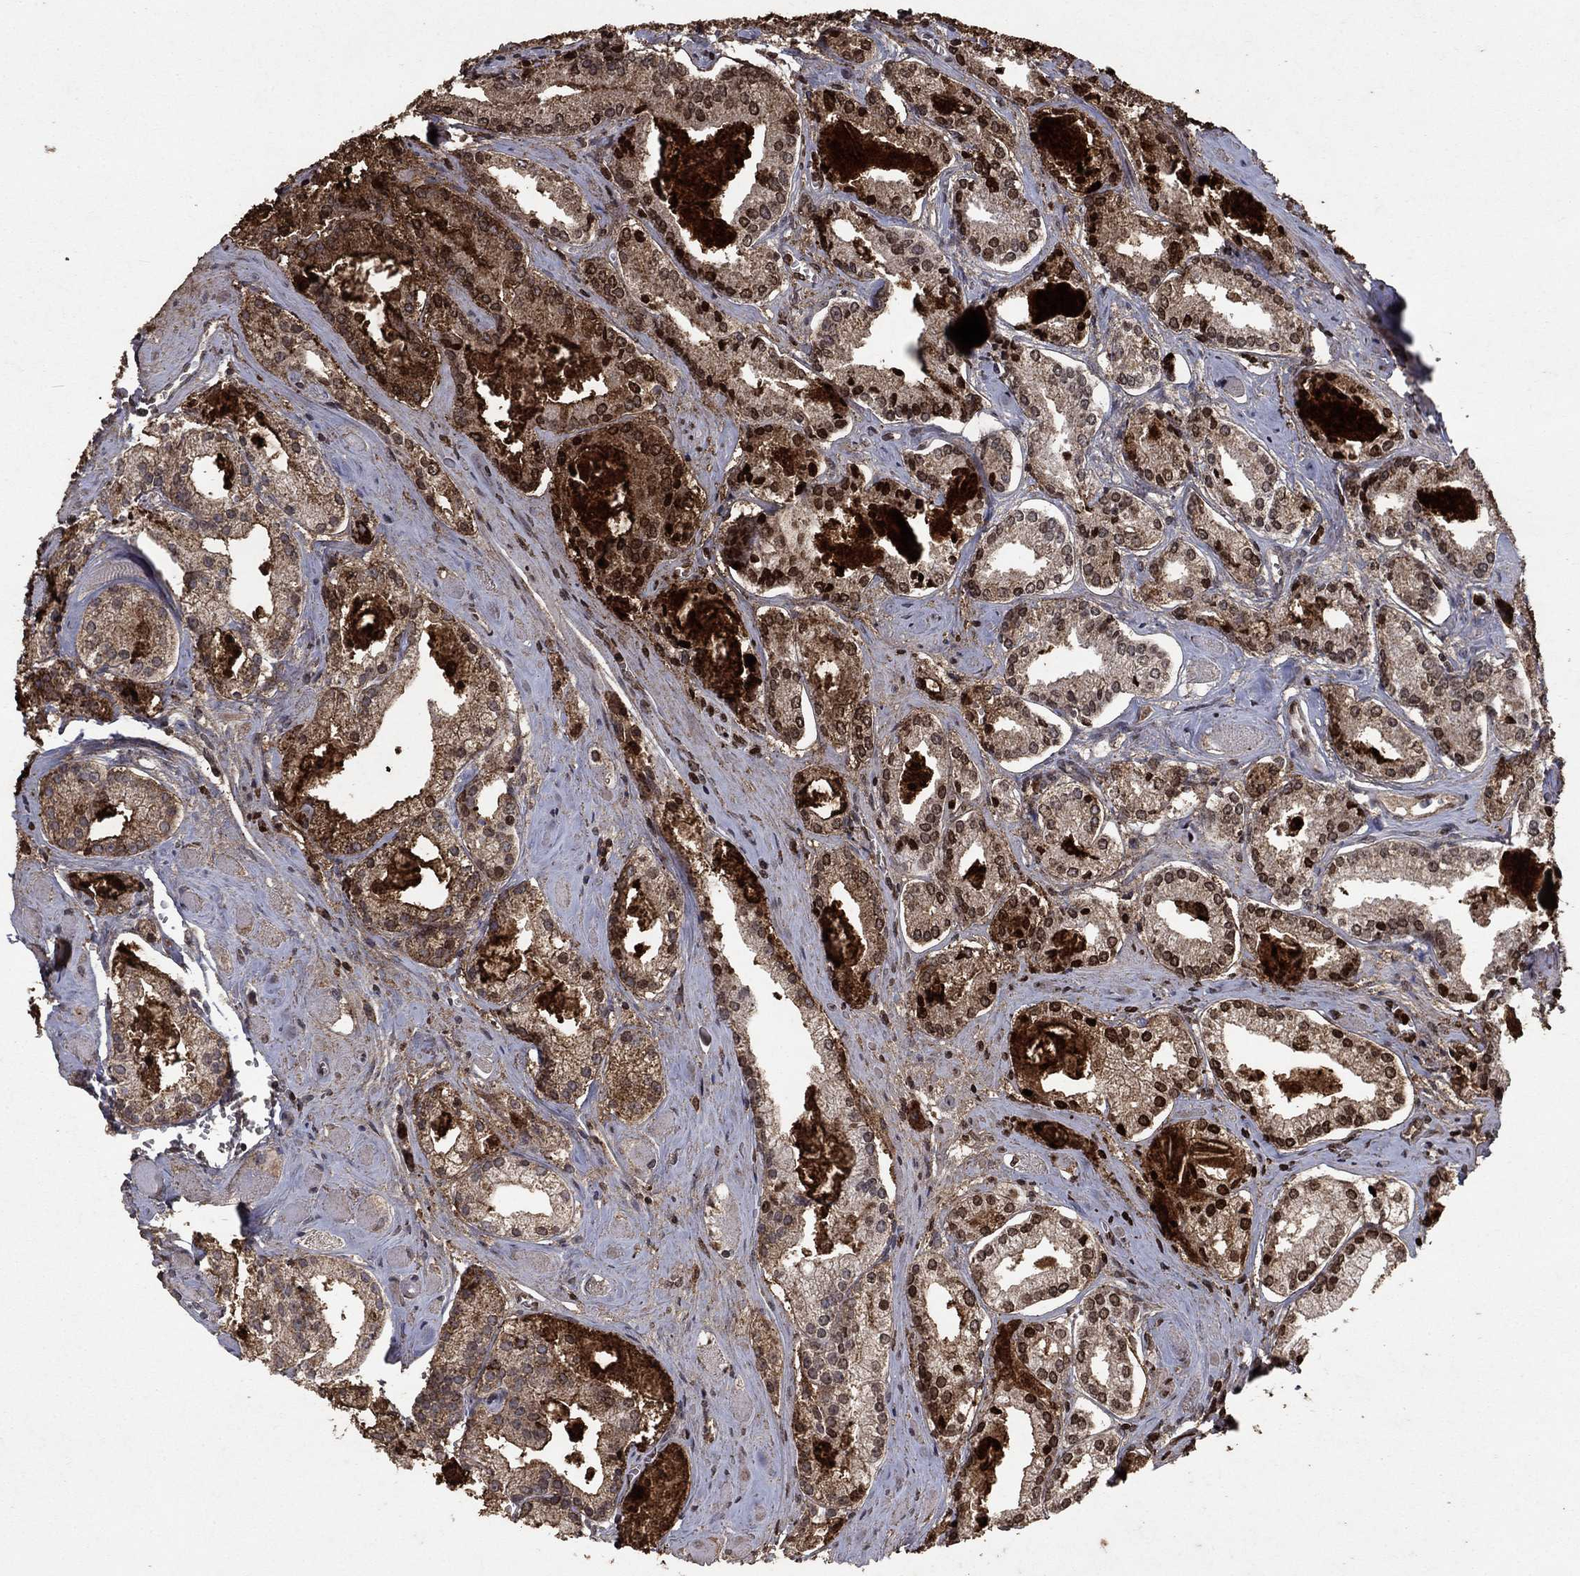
{"staining": {"intensity": "strong", "quantity": "25%-75%", "location": "cytoplasmic/membranous,nuclear"}, "tissue": "prostate cancer", "cell_type": "Tumor cells", "image_type": "cancer", "snomed": [{"axis": "morphology", "description": "Adenocarcinoma, NOS"}, {"axis": "topography", "description": "Prostate"}], "caption": "Immunohistochemistry of prostate cancer (adenocarcinoma) displays high levels of strong cytoplasmic/membranous and nuclear positivity in approximately 25%-75% of tumor cells.", "gene": "CD24", "patient": {"sex": "male", "age": 72}}